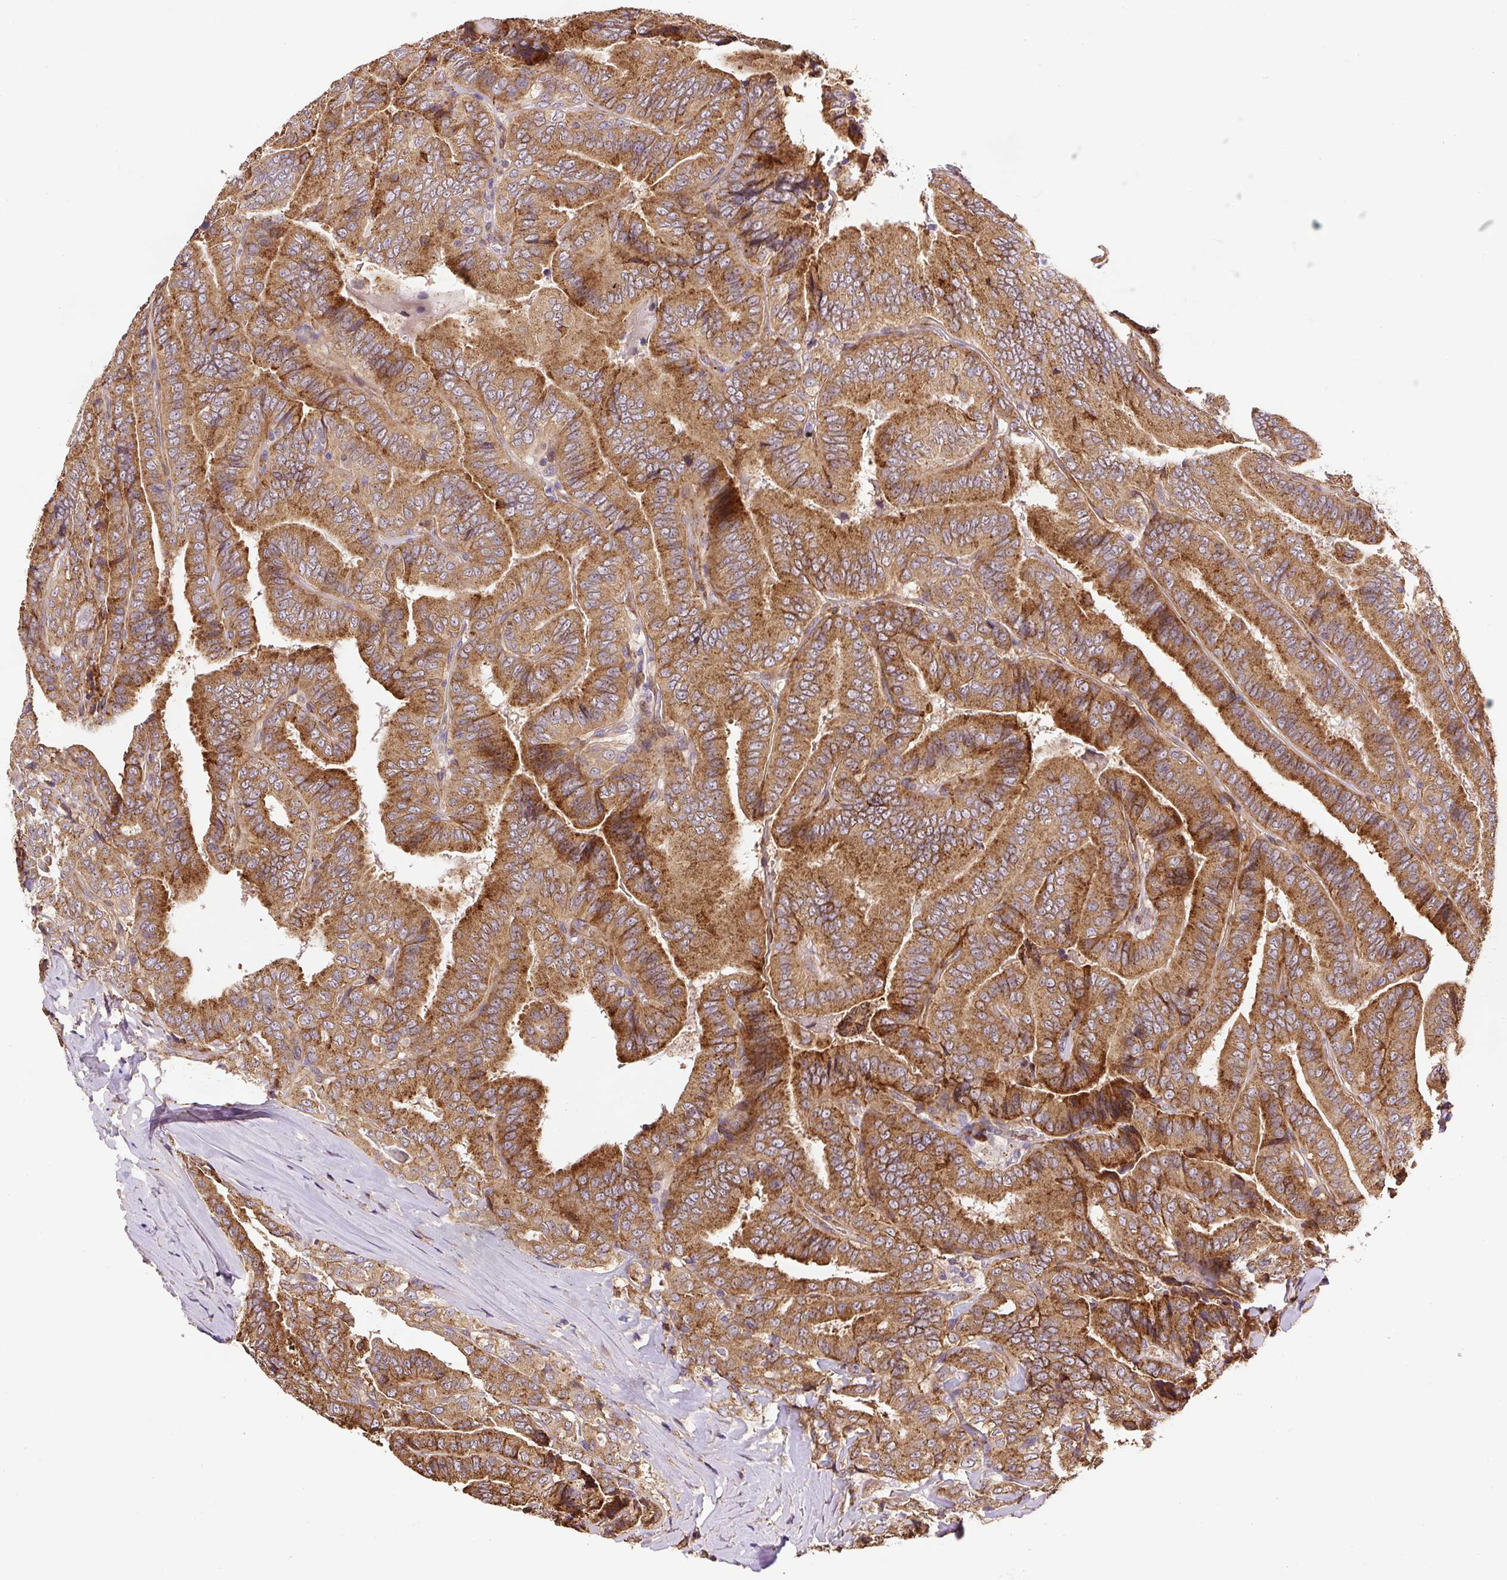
{"staining": {"intensity": "strong", "quantity": ">75%", "location": "cytoplasmic/membranous"}, "tissue": "thyroid cancer", "cell_type": "Tumor cells", "image_type": "cancer", "snomed": [{"axis": "morphology", "description": "Papillary adenocarcinoma, NOS"}, {"axis": "topography", "description": "Thyroid gland"}], "caption": "Thyroid papillary adenocarcinoma stained for a protein reveals strong cytoplasmic/membranous positivity in tumor cells. (DAB IHC with brightfield microscopy, high magnification).", "gene": "RNF170", "patient": {"sex": "male", "age": 61}}